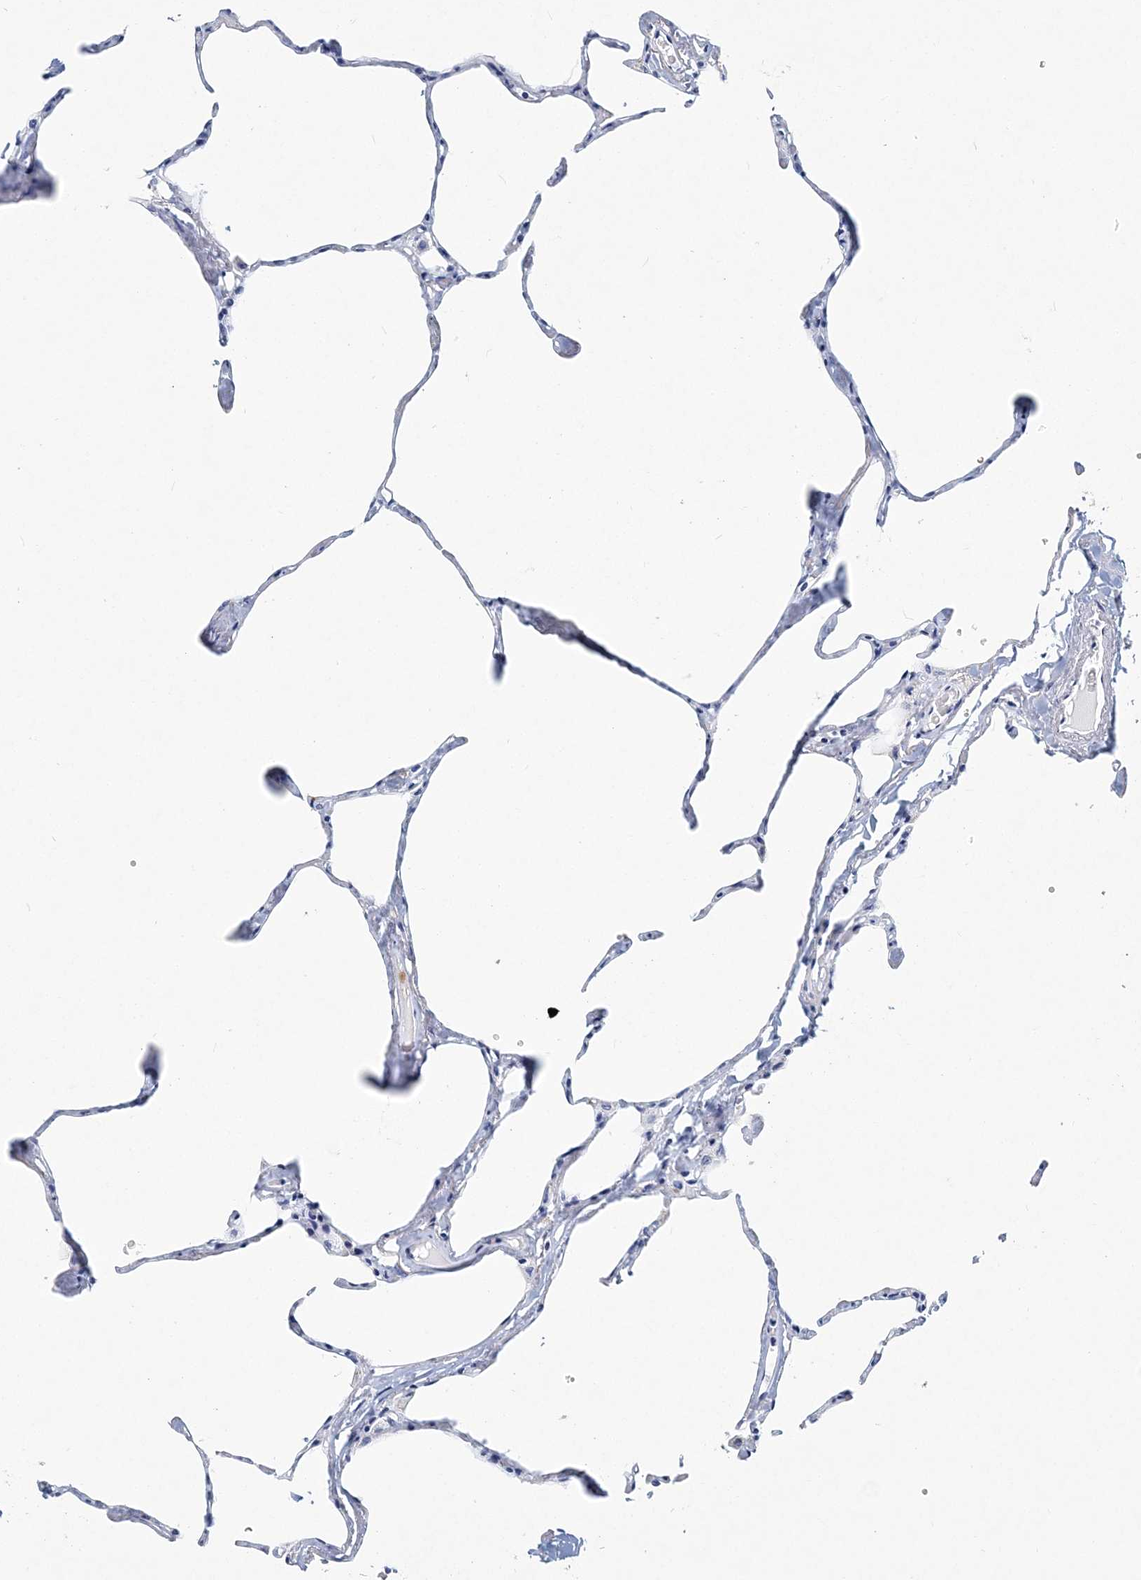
{"staining": {"intensity": "negative", "quantity": "none", "location": "none"}, "tissue": "lung", "cell_type": "Alveolar cells", "image_type": "normal", "snomed": [{"axis": "morphology", "description": "Normal tissue, NOS"}, {"axis": "topography", "description": "Lung"}], "caption": "The IHC photomicrograph has no significant expression in alveolar cells of lung. Nuclei are stained in blue.", "gene": "ITGA2B", "patient": {"sex": "male", "age": 65}}